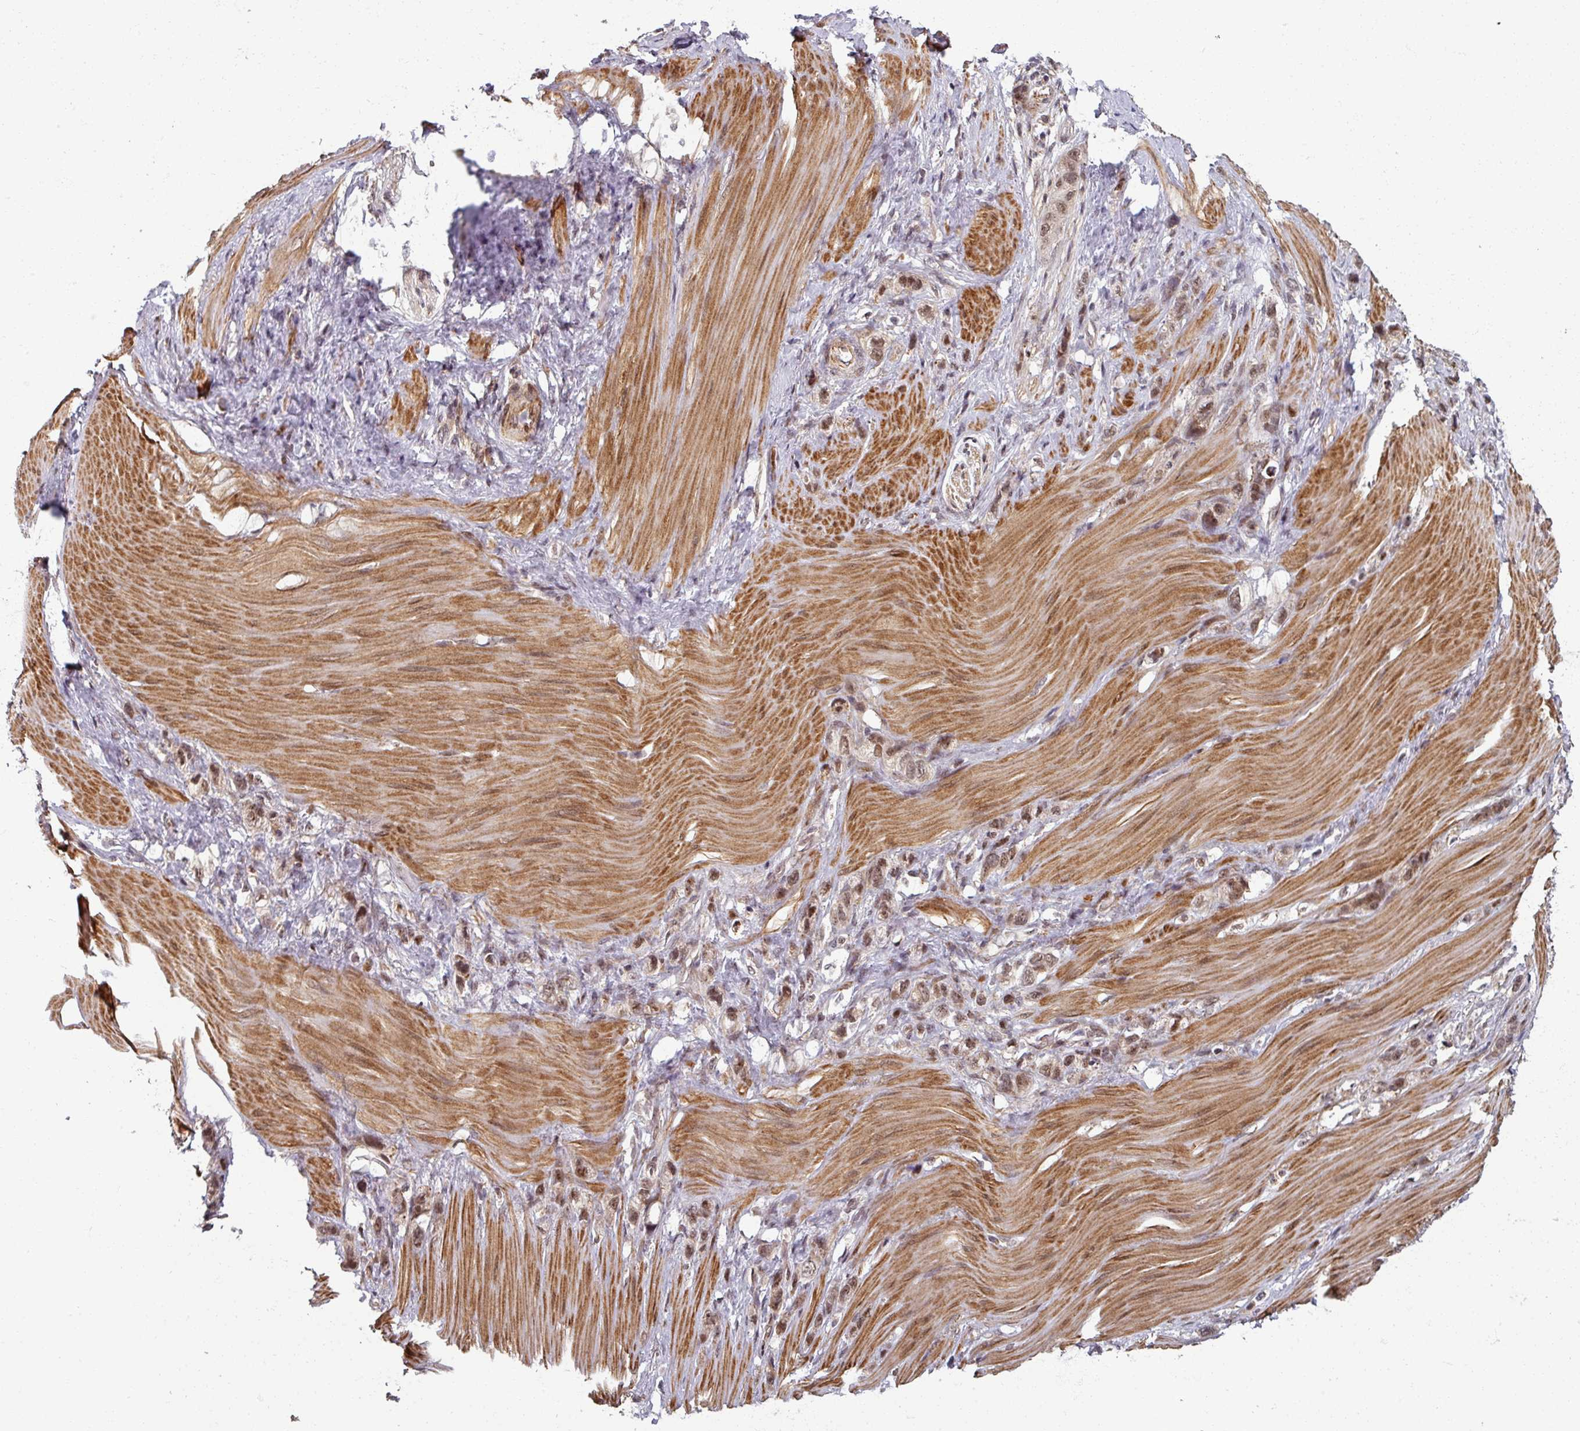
{"staining": {"intensity": "moderate", "quantity": ">75%", "location": "nuclear"}, "tissue": "stomach cancer", "cell_type": "Tumor cells", "image_type": "cancer", "snomed": [{"axis": "morphology", "description": "Adenocarcinoma, NOS"}, {"axis": "topography", "description": "Stomach"}], "caption": "A micrograph showing moderate nuclear positivity in approximately >75% of tumor cells in stomach cancer, as visualized by brown immunohistochemical staining.", "gene": "SWI5", "patient": {"sex": "female", "age": 65}}